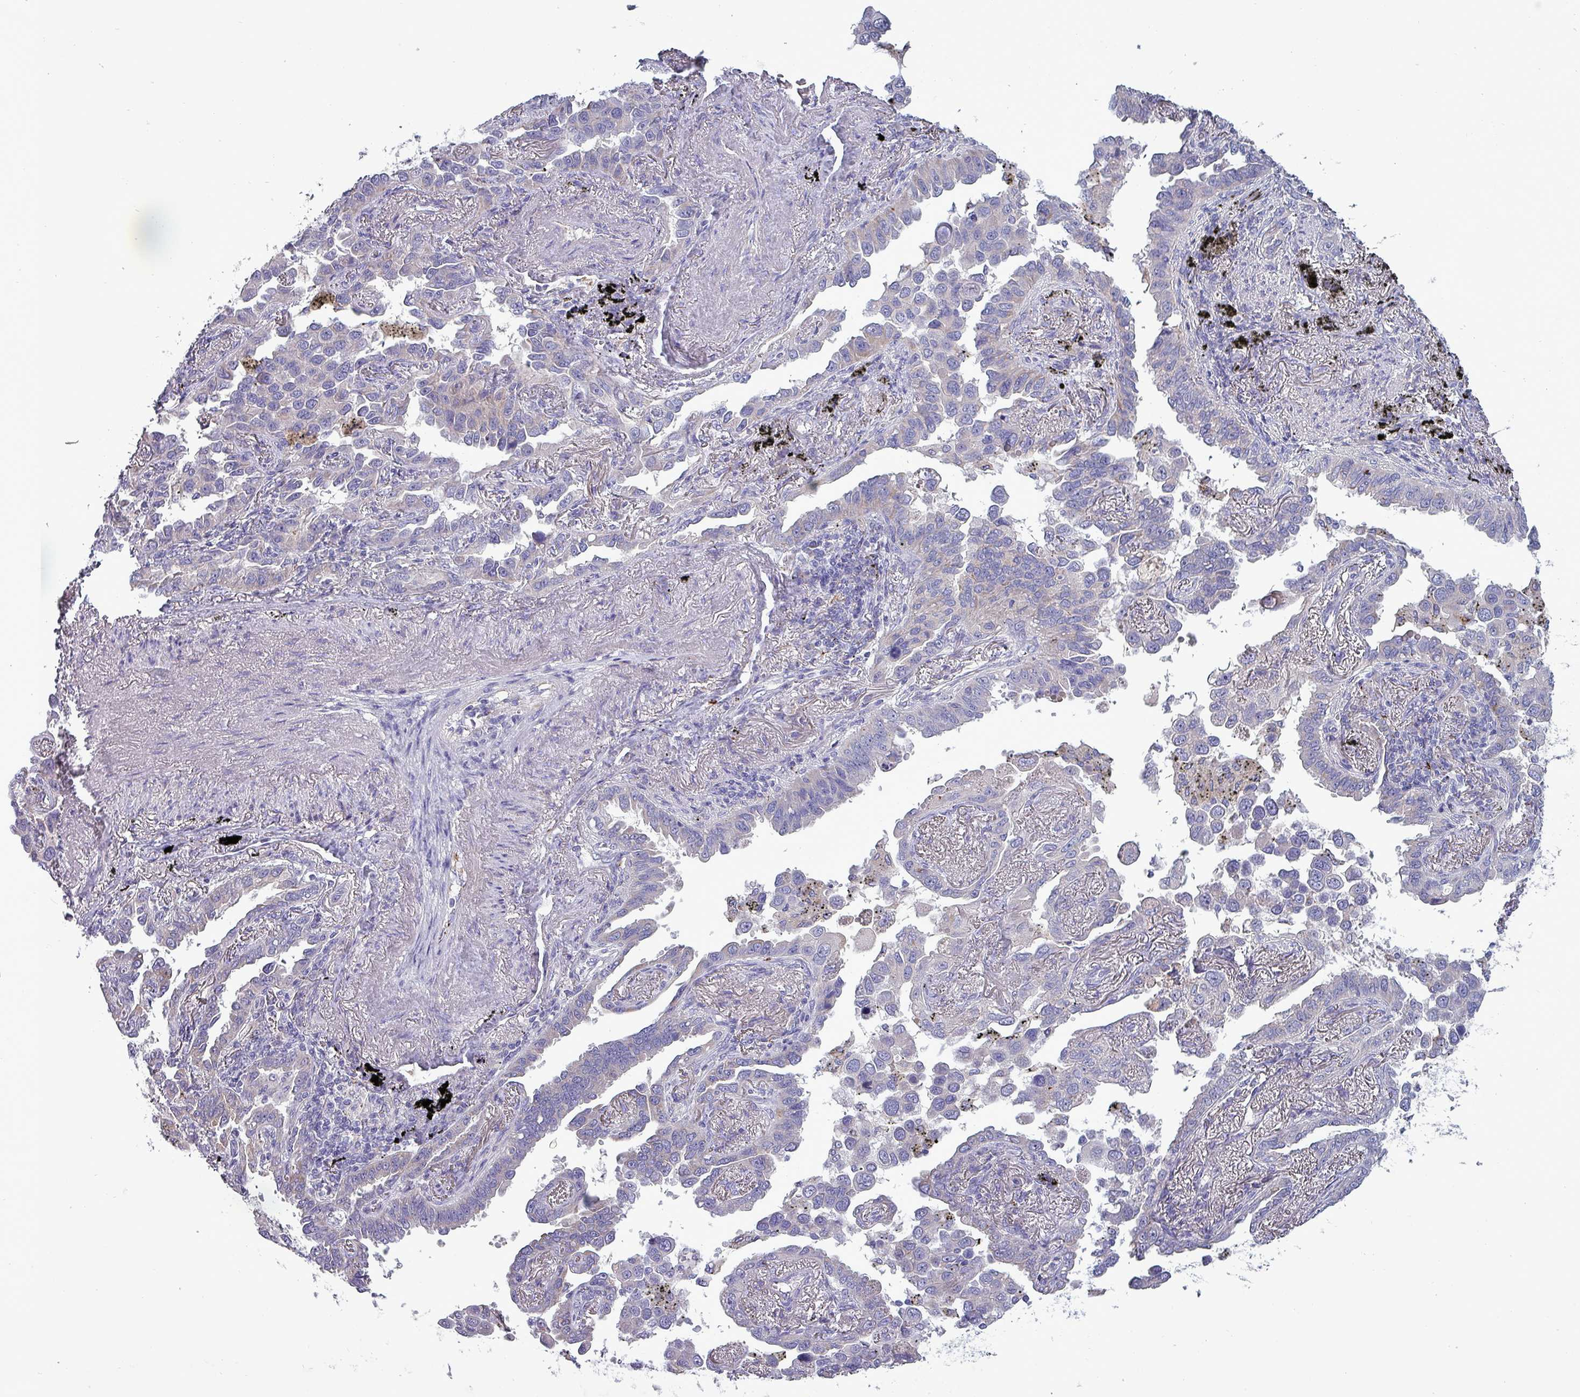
{"staining": {"intensity": "negative", "quantity": "none", "location": "none"}, "tissue": "lung cancer", "cell_type": "Tumor cells", "image_type": "cancer", "snomed": [{"axis": "morphology", "description": "Adenocarcinoma, NOS"}, {"axis": "topography", "description": "Lung"}], "caption": "Tumor cells show no significant positivity in lung cancer.", "gene": "HSD3B7", "patient": {"sex": "male", "age": 67}}